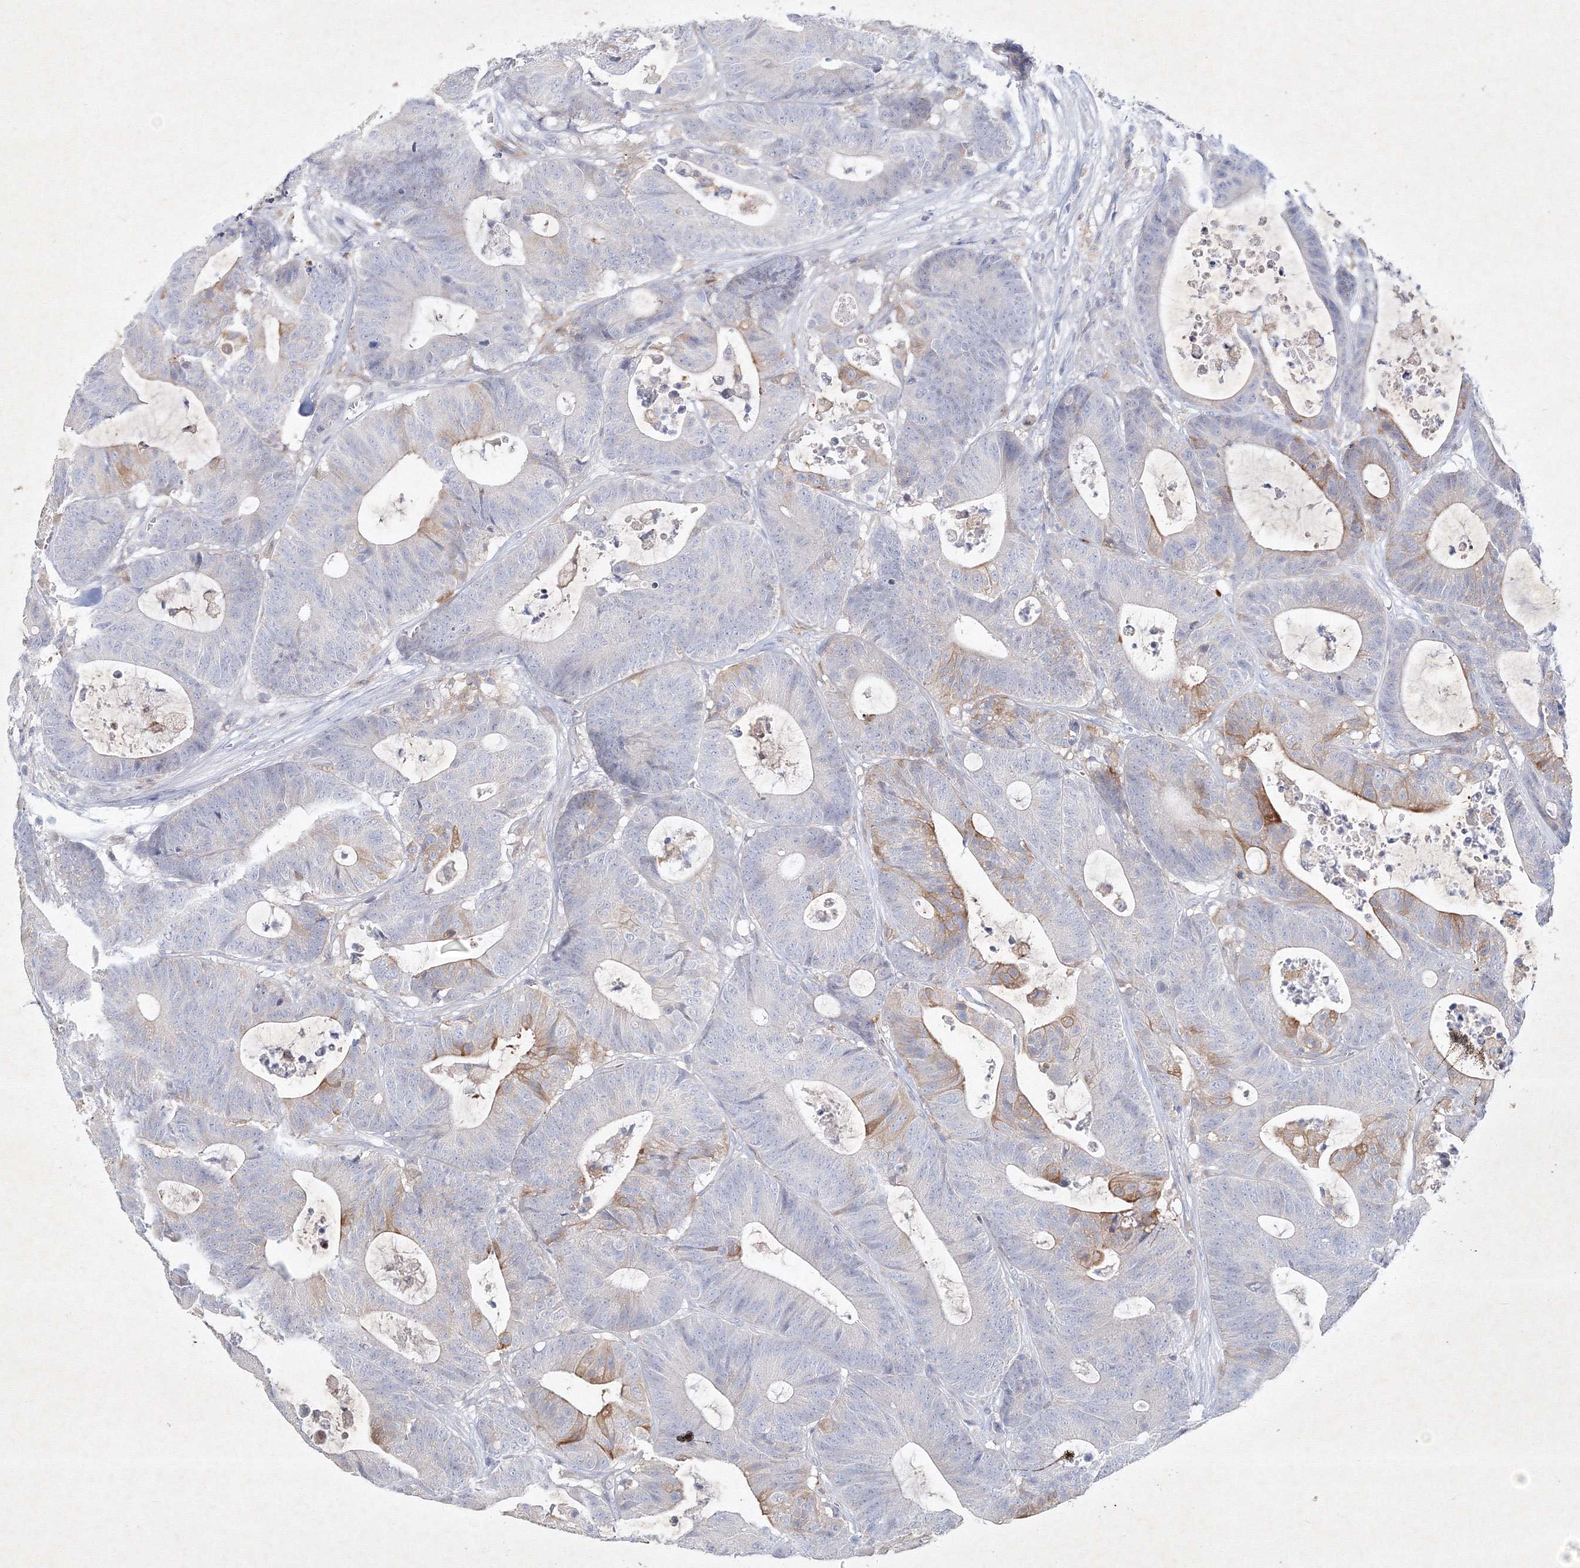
{"staining": {"intensity": "moderate", "quantity": "<25%", "location": "cytoplasmic/membranous"}, "tissue": "colorectal cancer", "cell_type": "Tumor cells", "image_type": "cancer", "snomed": [{"axis": "morphology", "description": "Adenocarcinoma, NOS"}, {"axis": "topography", "description": "Colon"}], "caption": "A high-resolution image shows IHC staining of colorectal adenocarcinoma, which reveals moderate cytoplasmic/membranous expression in approximately <25% of tumor cells.", "gene": "CXXC4", "patient": {"sex": "female", "age": 84}}